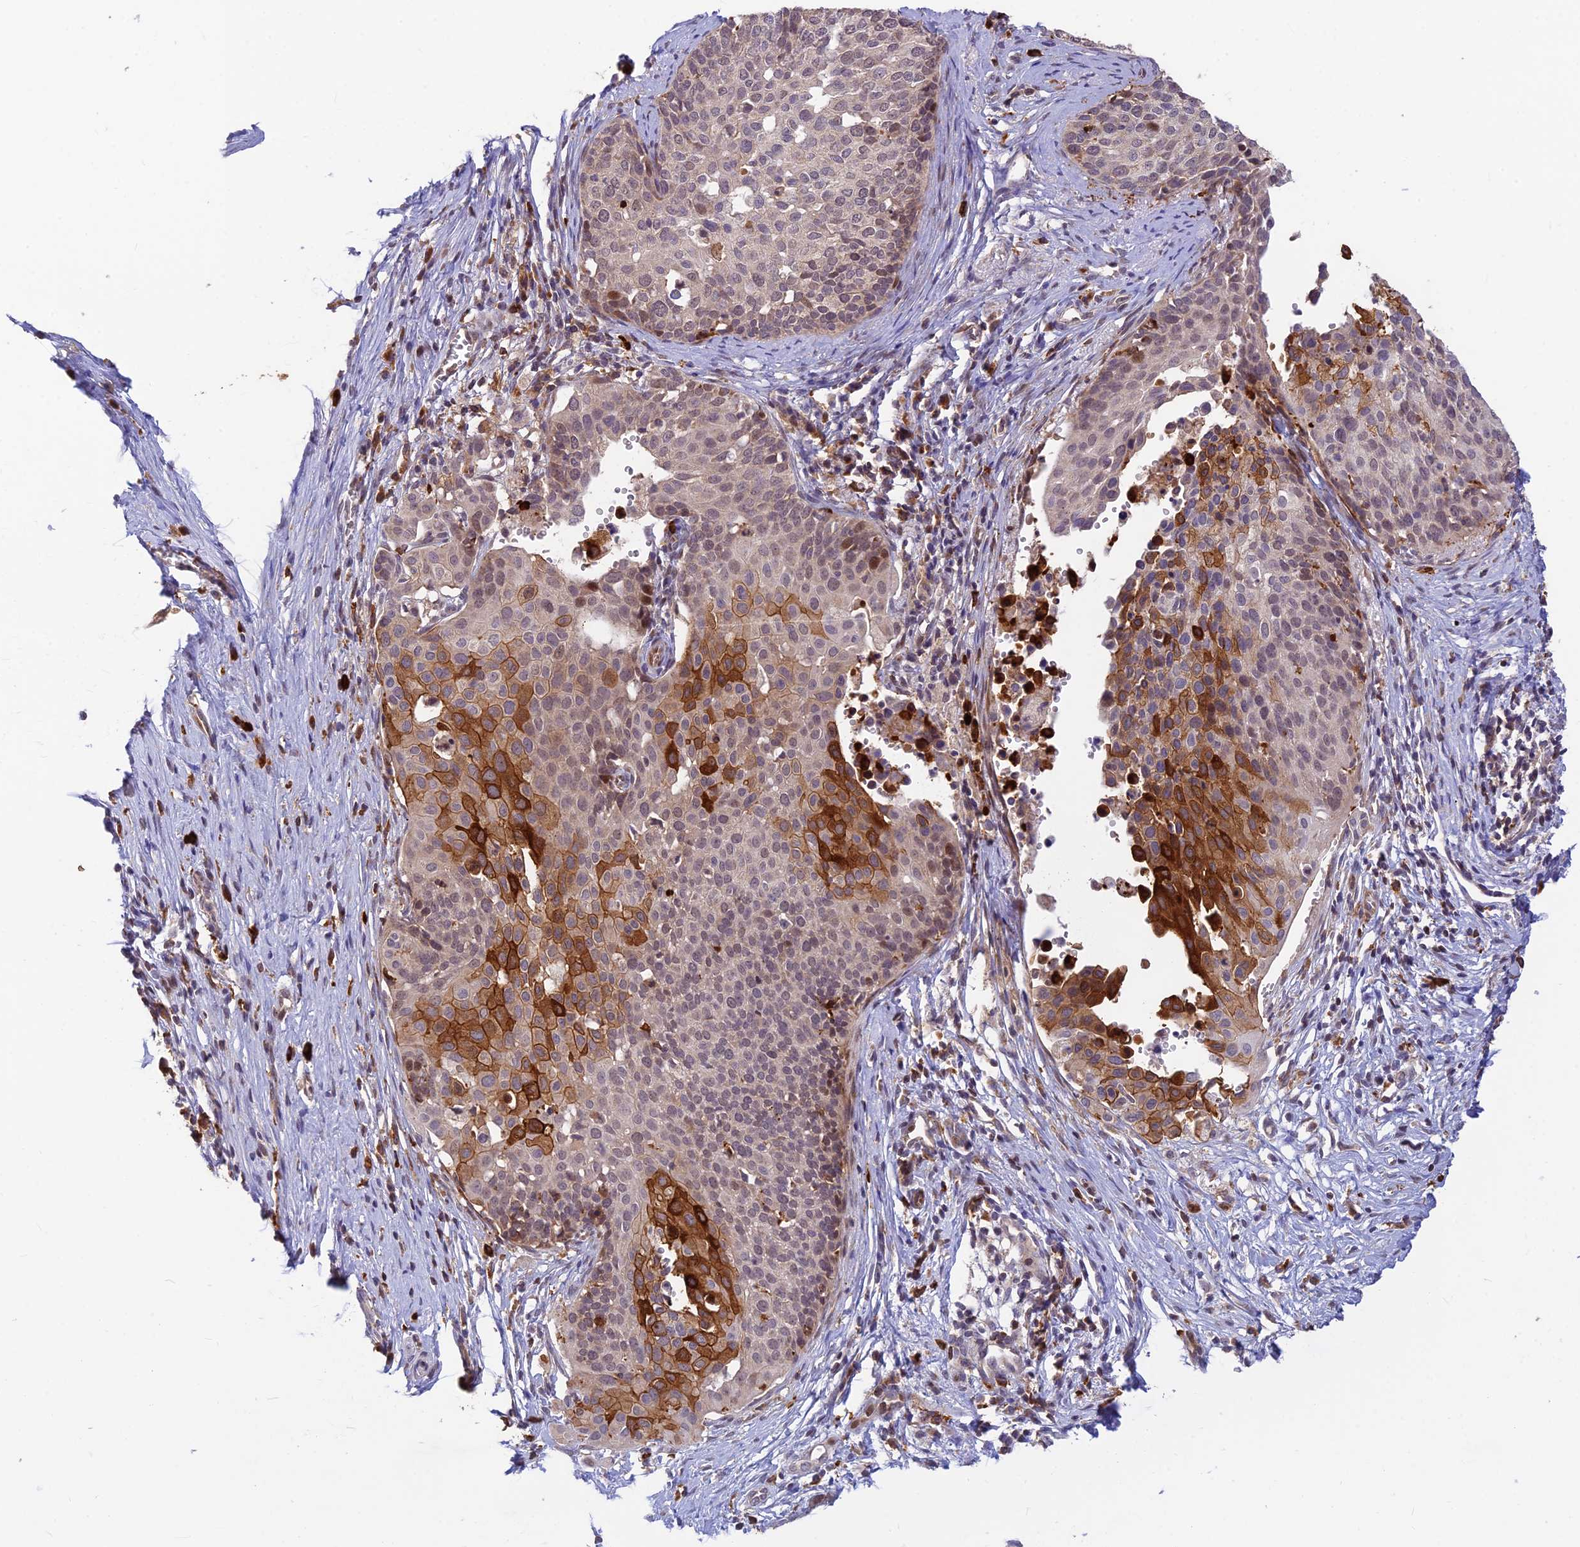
{"staining": {"intensity": "strong", "quantity": "<25%", "location": "cytoplasmic/membranous"}, "tissue": "cervical cancer", "cell_type": "Tumor cells", "image_type": "cancer", "snomed": [{"axis": "morphology", "description": "Squamous cell carcinoma, NOS"}, {"axis": "topography", "description": "Cervix"}], "caption": "The image demonstrates a brown stain indicating the presence of a protein in the cytoplasmic/membranous of tumor cells in cervical cancer. (brown staining indicates protein expression, while blue staining denotes nuclei).", "gene": "ASPDH", "patient": {"sex": "female", "age": 44}}